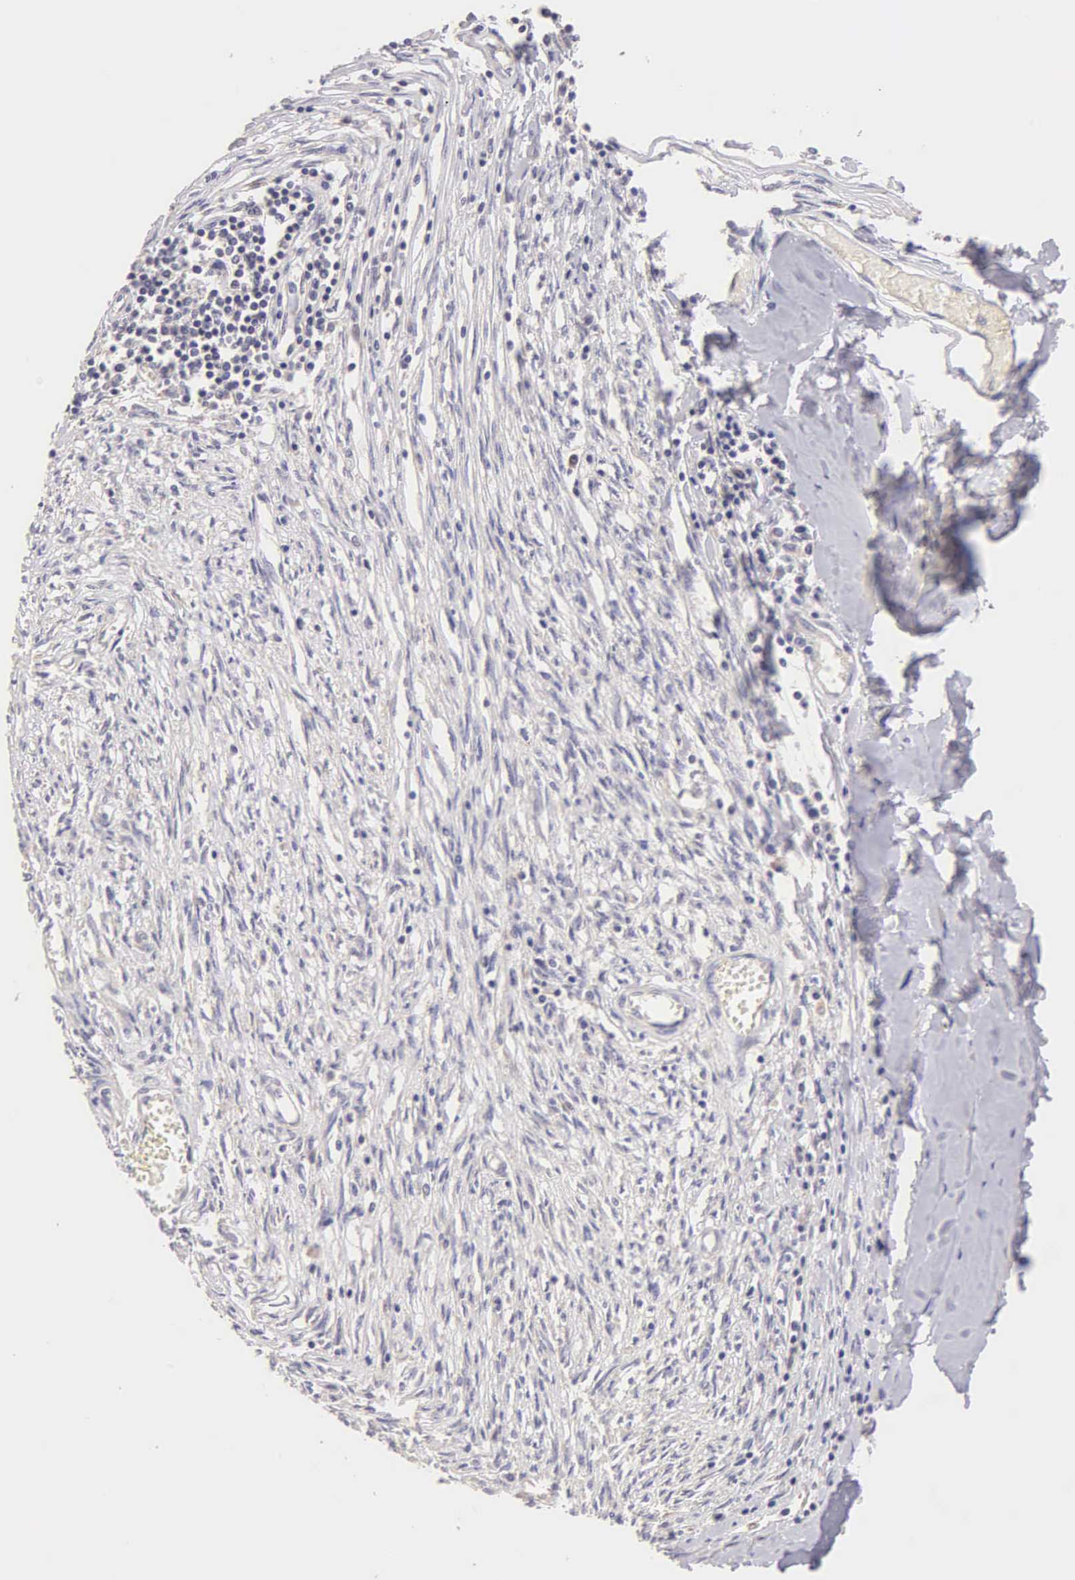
{"staining": {"intensity": "negative", "quantity": "none", "location": "none"}, "tissue": "adipose tissue", "cell_type": "Adipocytes", "image_type": "normal", "snomed": [{"axis": "morphology", "description": "Normal tissue, NOS"}, {"axis": "morphology", "description": "Sarcoma, NOS"}, {"axis": "topography", "description": "Skin"}, {"axis": "topography", "description": "Soft tissue"}], "caption": "DAB immunohistochemical staining of unremarkable adipose tissue shows no significant expression in adipocytes.", "gene": "ESR1", "patient": {"sex": "female", "age": 51}}